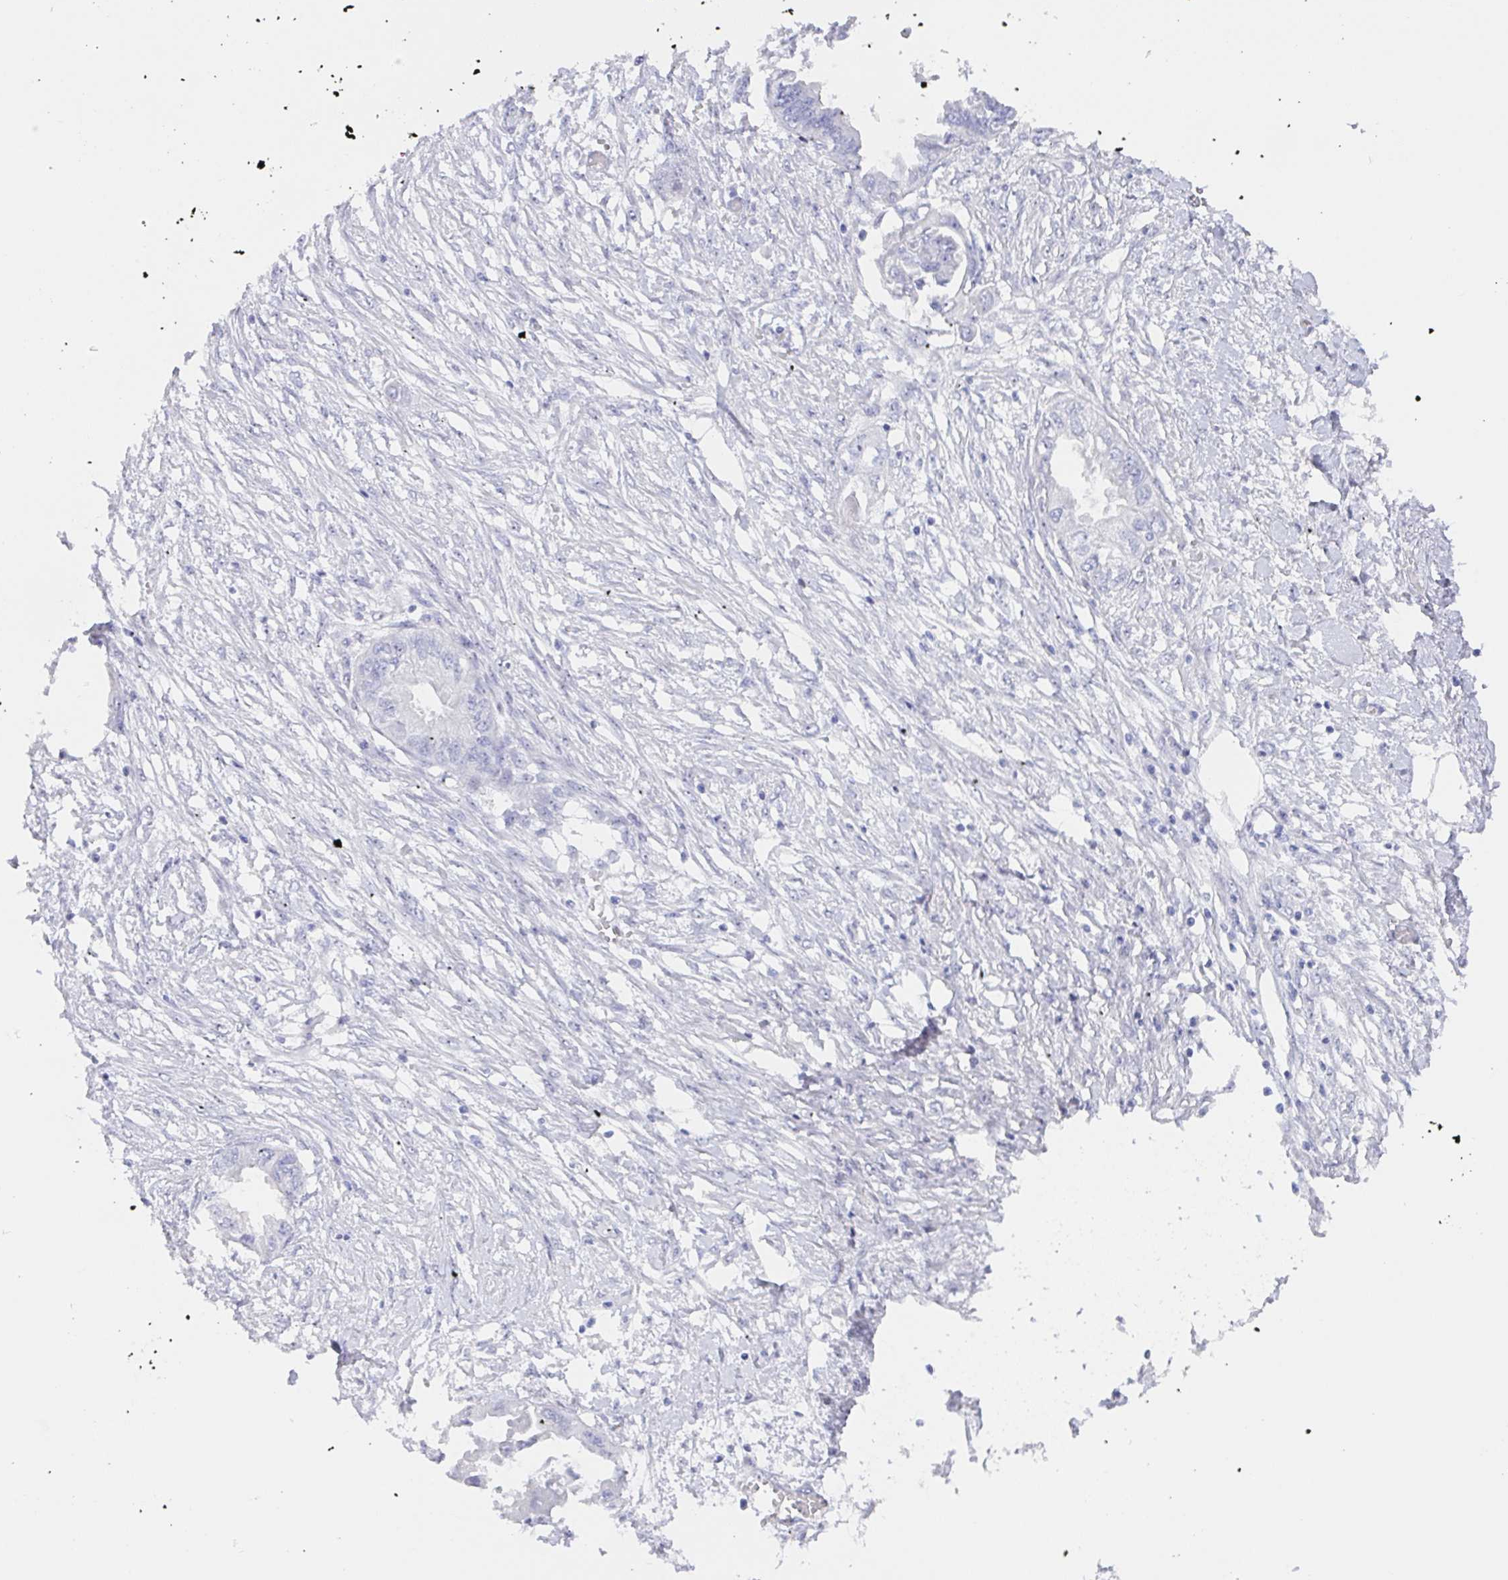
{"staining": {"intensity": "negative", "quantity": "none", "location": "none"}, "tissue": "endometrial cancer", "cell_type": "Tumor cells", "image_type": "cancer", "snomed": [{"axis": "morphology", "description": "Adenocarcinoma, NOS"}, {"axis": "morphology", "description": "Adenocarcinoma, metastatic, NOS"}, {"axis": "topography", "description": "Adipose tissue"}, {"axis": "topography", "description": "Endometrium"}], "caption": "An image of human endometrial metastatic adenocarcinoma is negative for staining in tumor cells.", "gene": "MUCL3", "patient": {"sex": "female", "age": 67}}